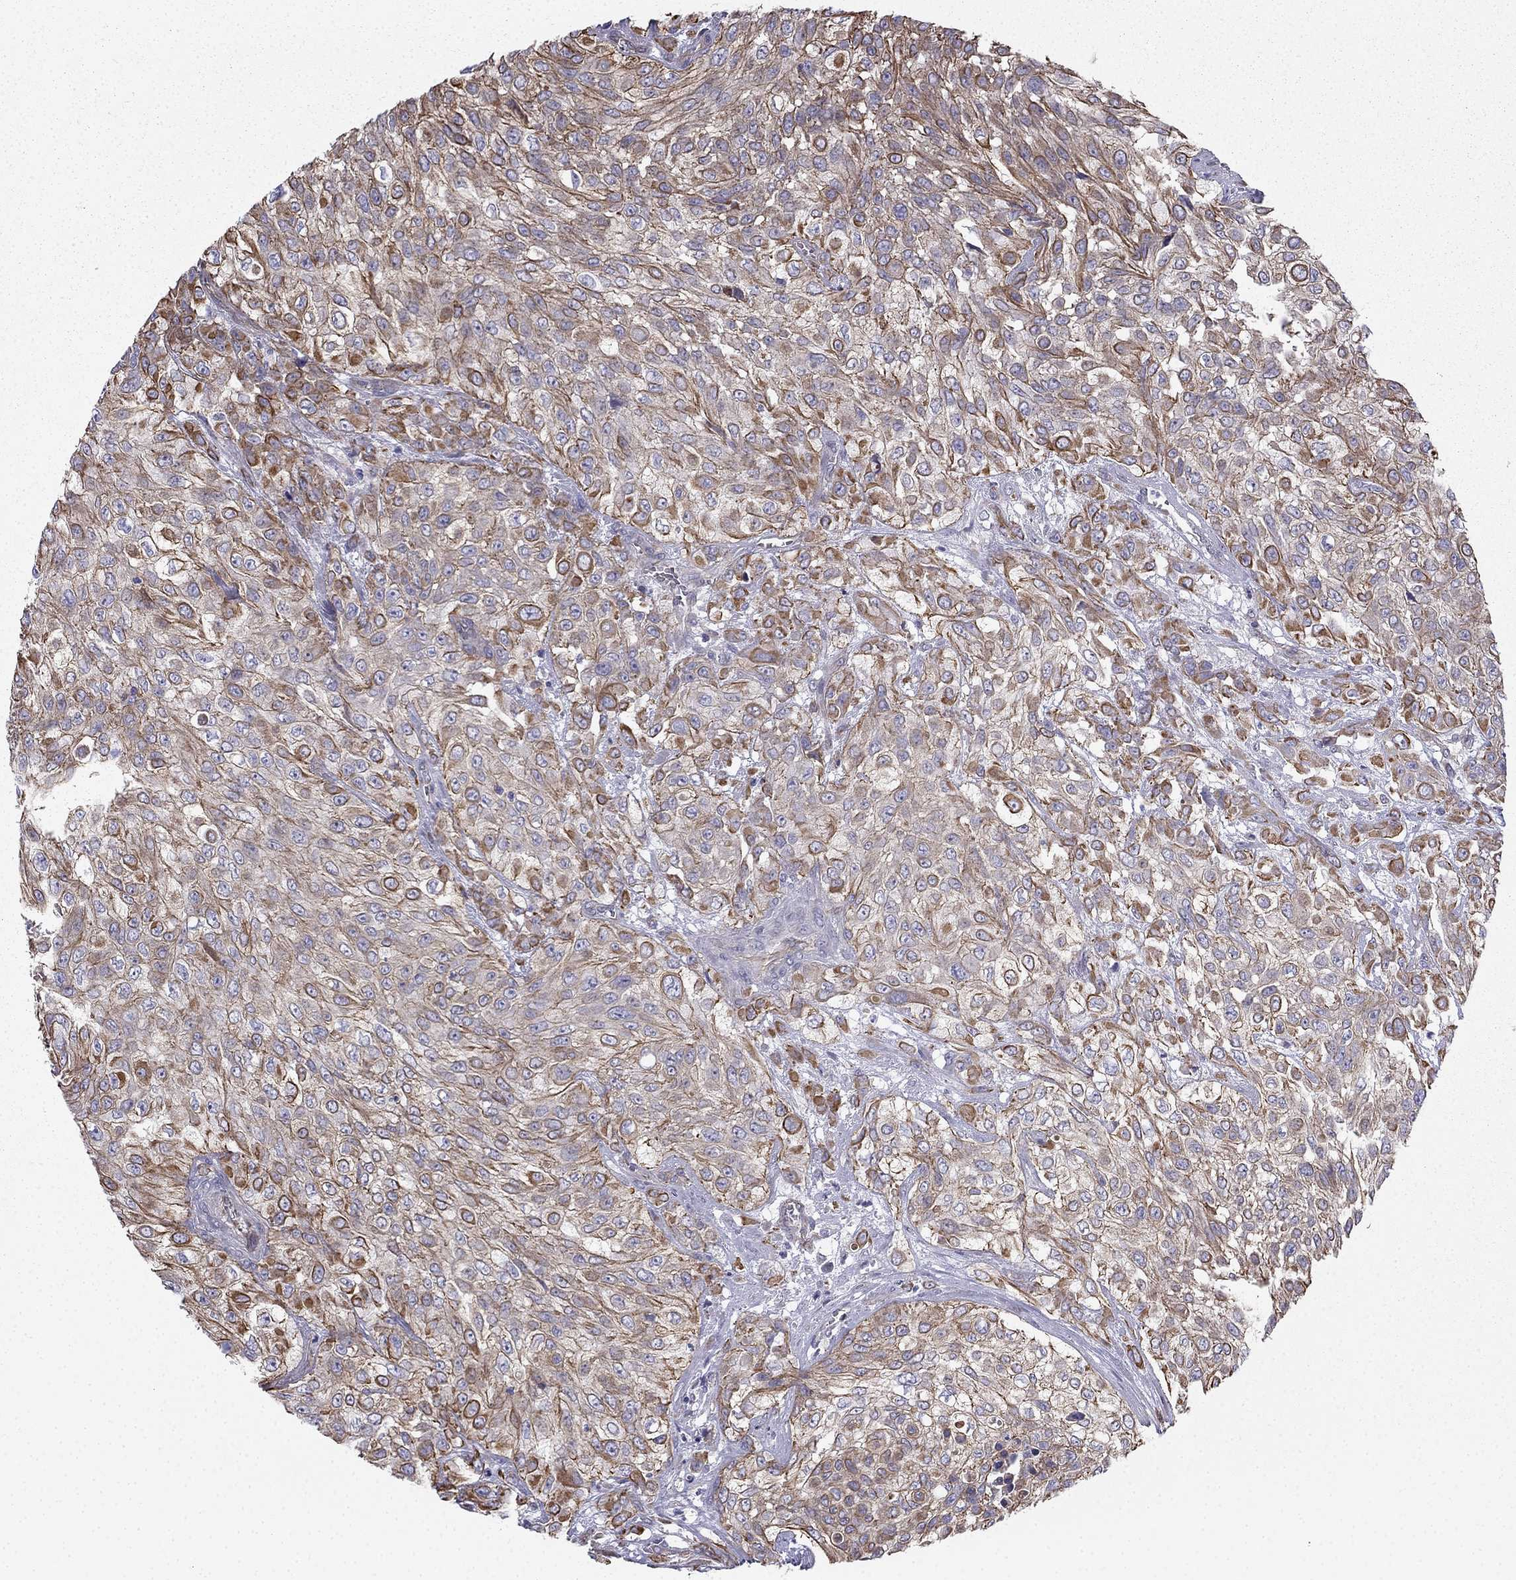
{"staining": {"intensity": "strong", "quantity": "25%-75%", "location": "cytoplasmic/membranous"}, "tissue": "urothelial cancer", "cell_type": "Tumor cells", "image_type": "cancer", "snomed": [{"axis": "morphology", "description": "Urothelial carcinoma, High grade"}, {"axis": "topography", "description": "Urinary bladder"}], "caption": "Human high-grade urothelial carcinoma stained for a protein (brown) reveals strong cytoplasmic/membranous positive staining in about 25%-75% of tumor cells.", "gene": "ENOX1", "patient": {"sex": "male", "age": 57}}